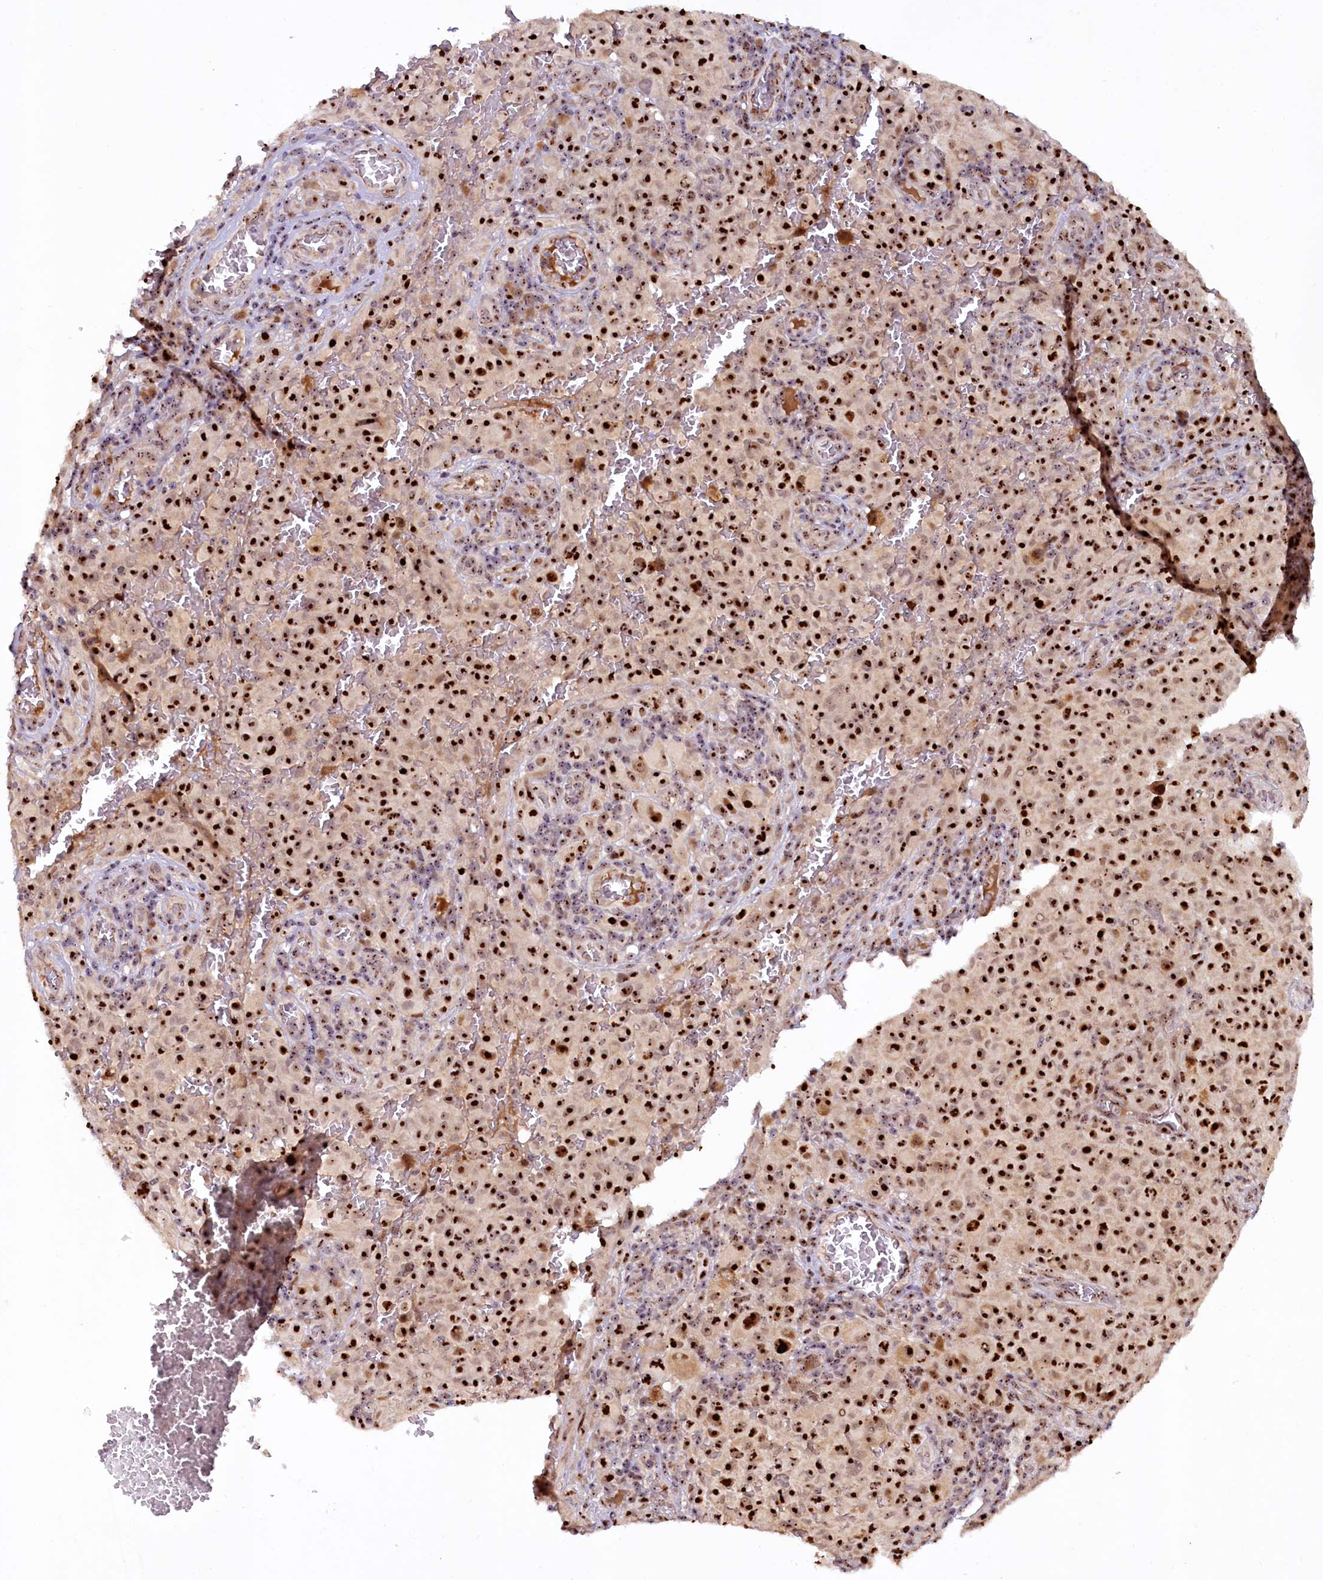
{"staining": {"intensity": "strong", "quantity": ">75%", "location": "nuclear"}, "tissue": "melanoma", "cell_type": "Tumor cells", "image_type": "cancer", "snomed": [{"axis": "morphology", "description": "Malignant melanoma, NOS"}, {"axis": "topography", "description": "Skin"}], "caption": "Brown immunohistochemical staining in melanoma shows strong nuclear expression in about >75% of tumor cells.", "gene": "TCOF1", "patient": {"sex": "female", "age": 82}}